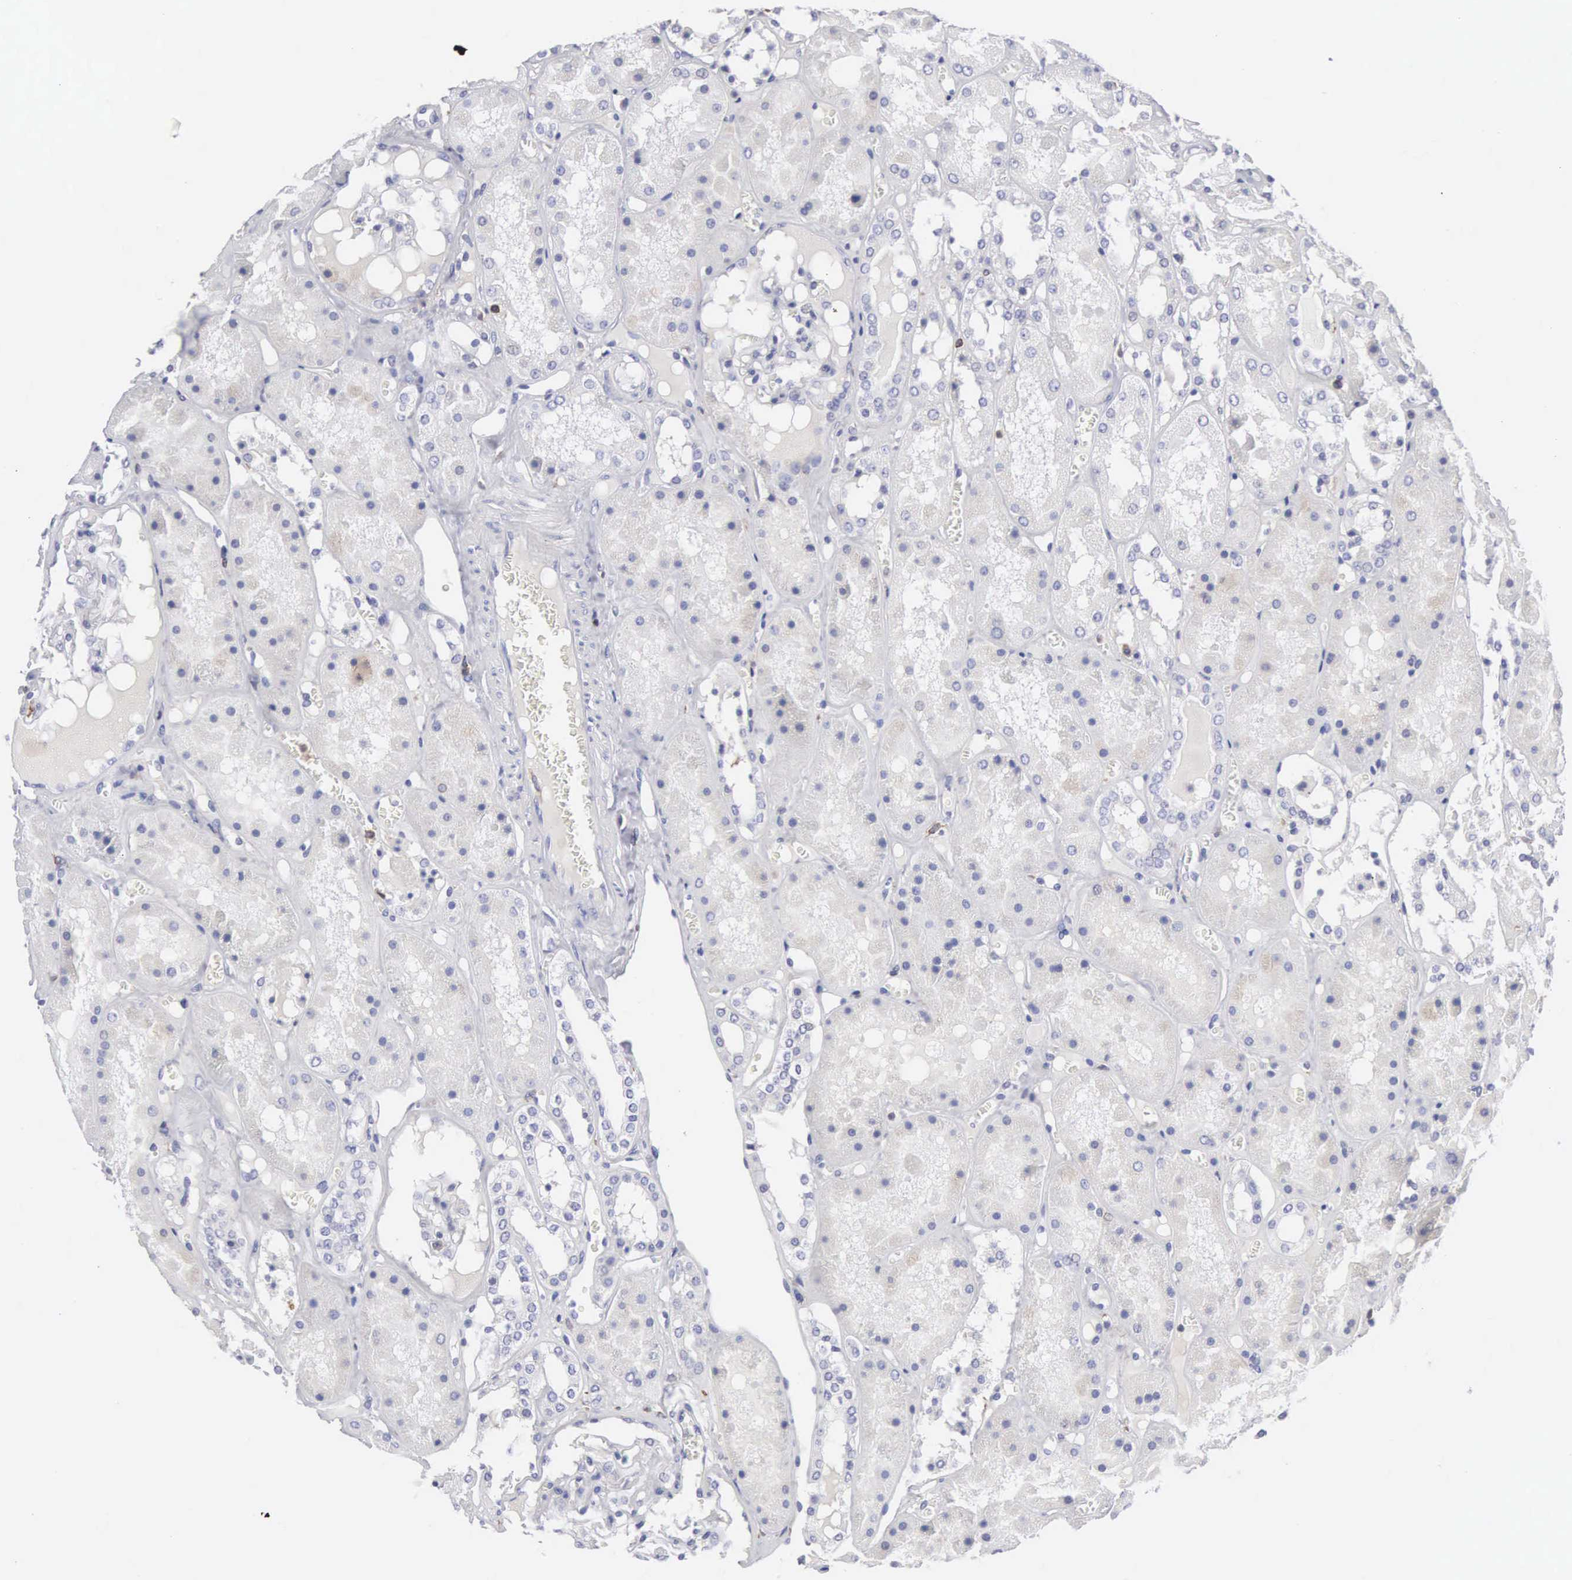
{"staining": {"intensity": "negative", "quantity": "none", "location": "none"}, "tissue": "kidney", "cell_type": "Cells in glomeruli", "image_type": "normal", "snomed": [{"axis": "morphology", "description": "Normal tissue, NOS"}, {"axis": "topography", "description": "Kidney"}], "caption": "High power microscopy photomicrograph of an immunohistochemistry micrograph of normal kidney, revealing no significant positivity in cells in glomeruli. (DAB IHC visualized using brightfield microscopy, high magnification).", "gene": "ENSG00000285304", "patient": {"sex": "male", "age": 36}}